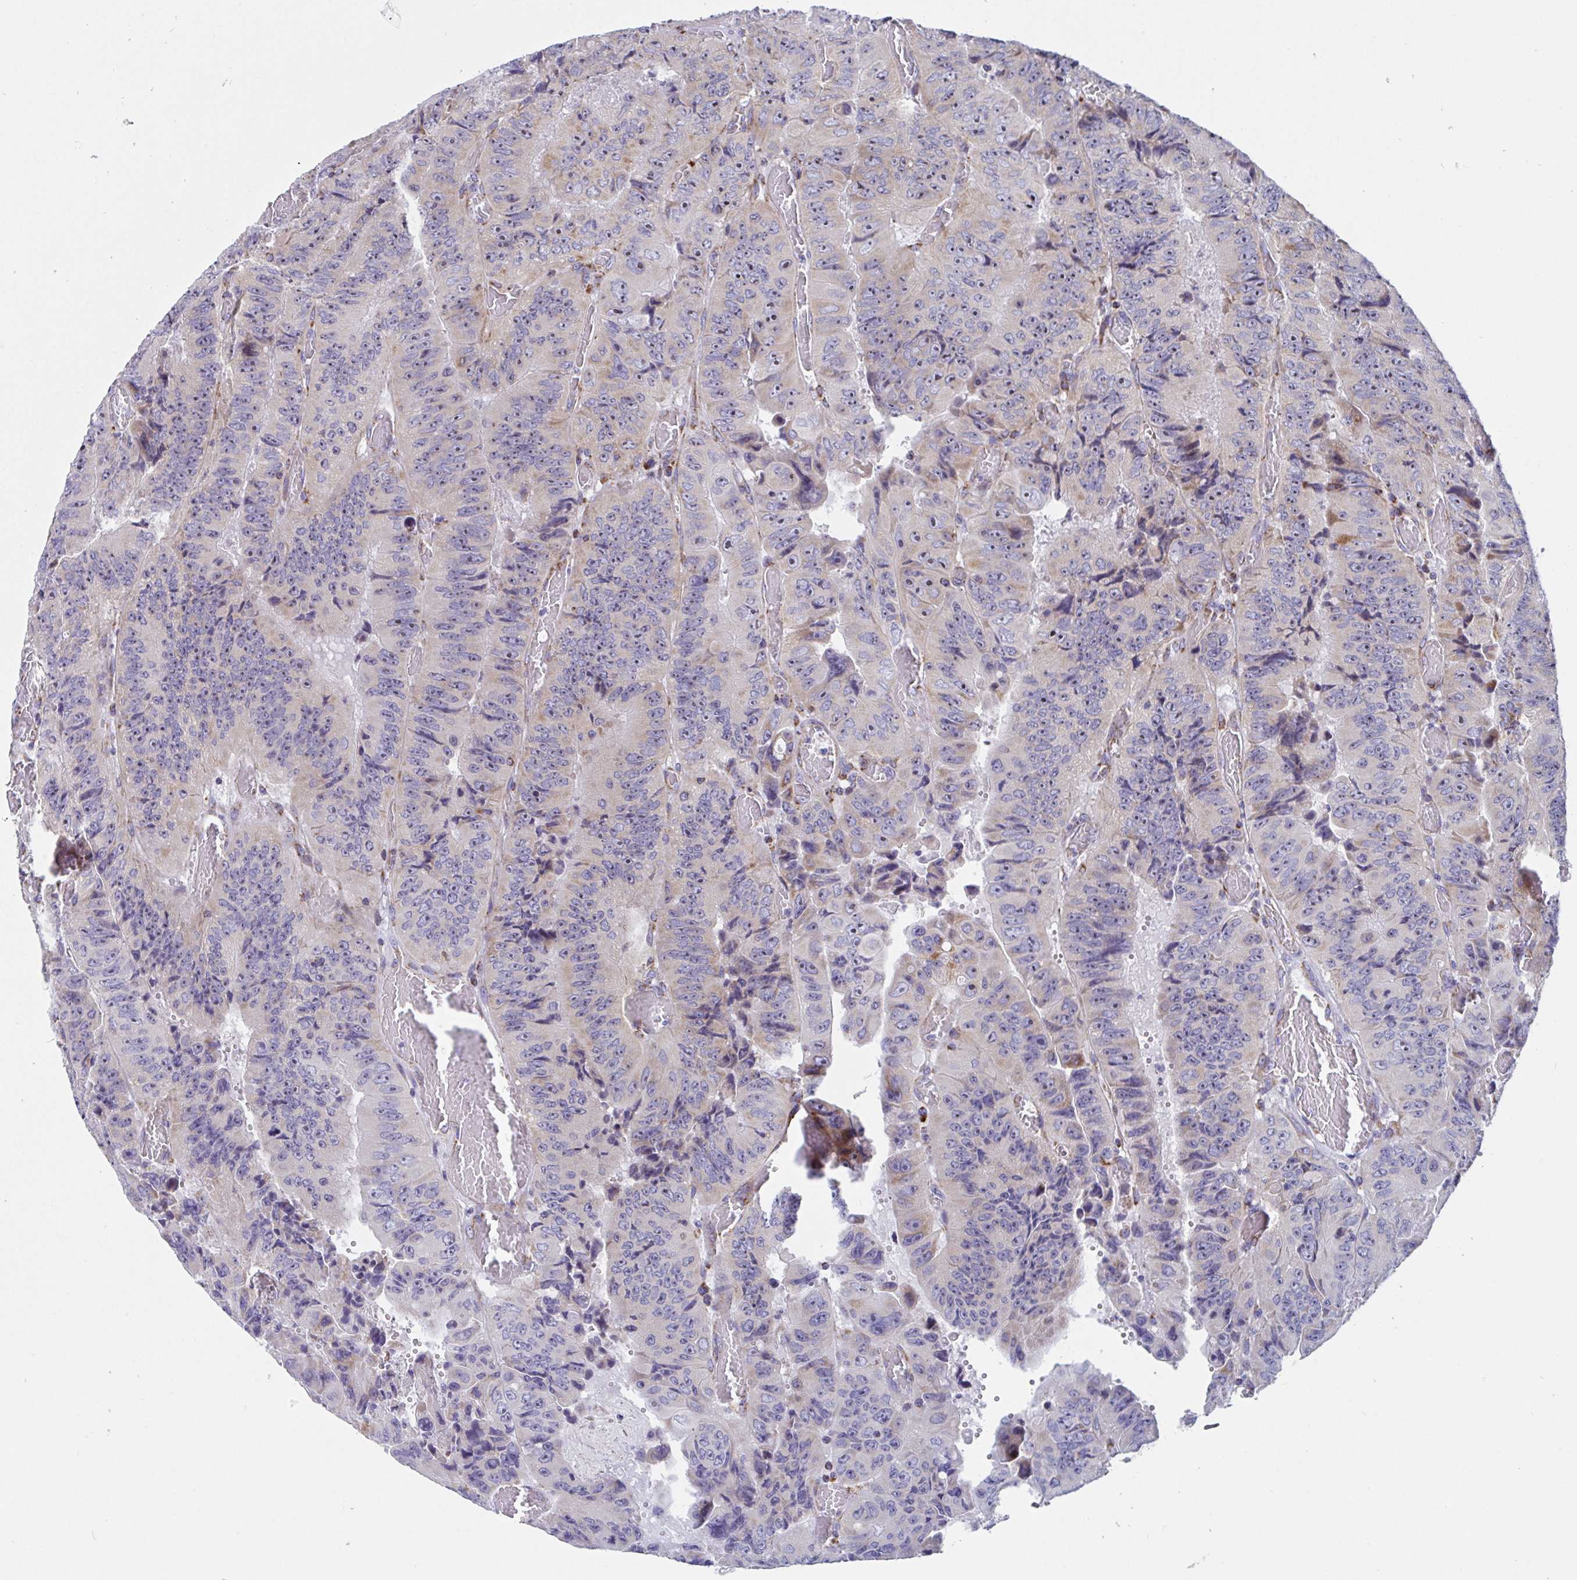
{"staining": {"intensity": "moderate", "quantity": "<25%", "location": "cytoplasmic/membranous"}, "tissue": "colorectal cancer", "cell_type": "Tumor cells", "image_type": "cancer", "snomed": [{"axis": "morphology", "description": "Adenocarcinoma, NOS"}, {"axis": "topography", "description": "Colon"}], "caption": "Moderate cytoplasmic/membranous expression for a protein is appreciated in about <25% of tumor cells of colorectal cancer using IHC.", "gene": "ATP5MJ", "patient": {"sex": "female", "age": 84}}